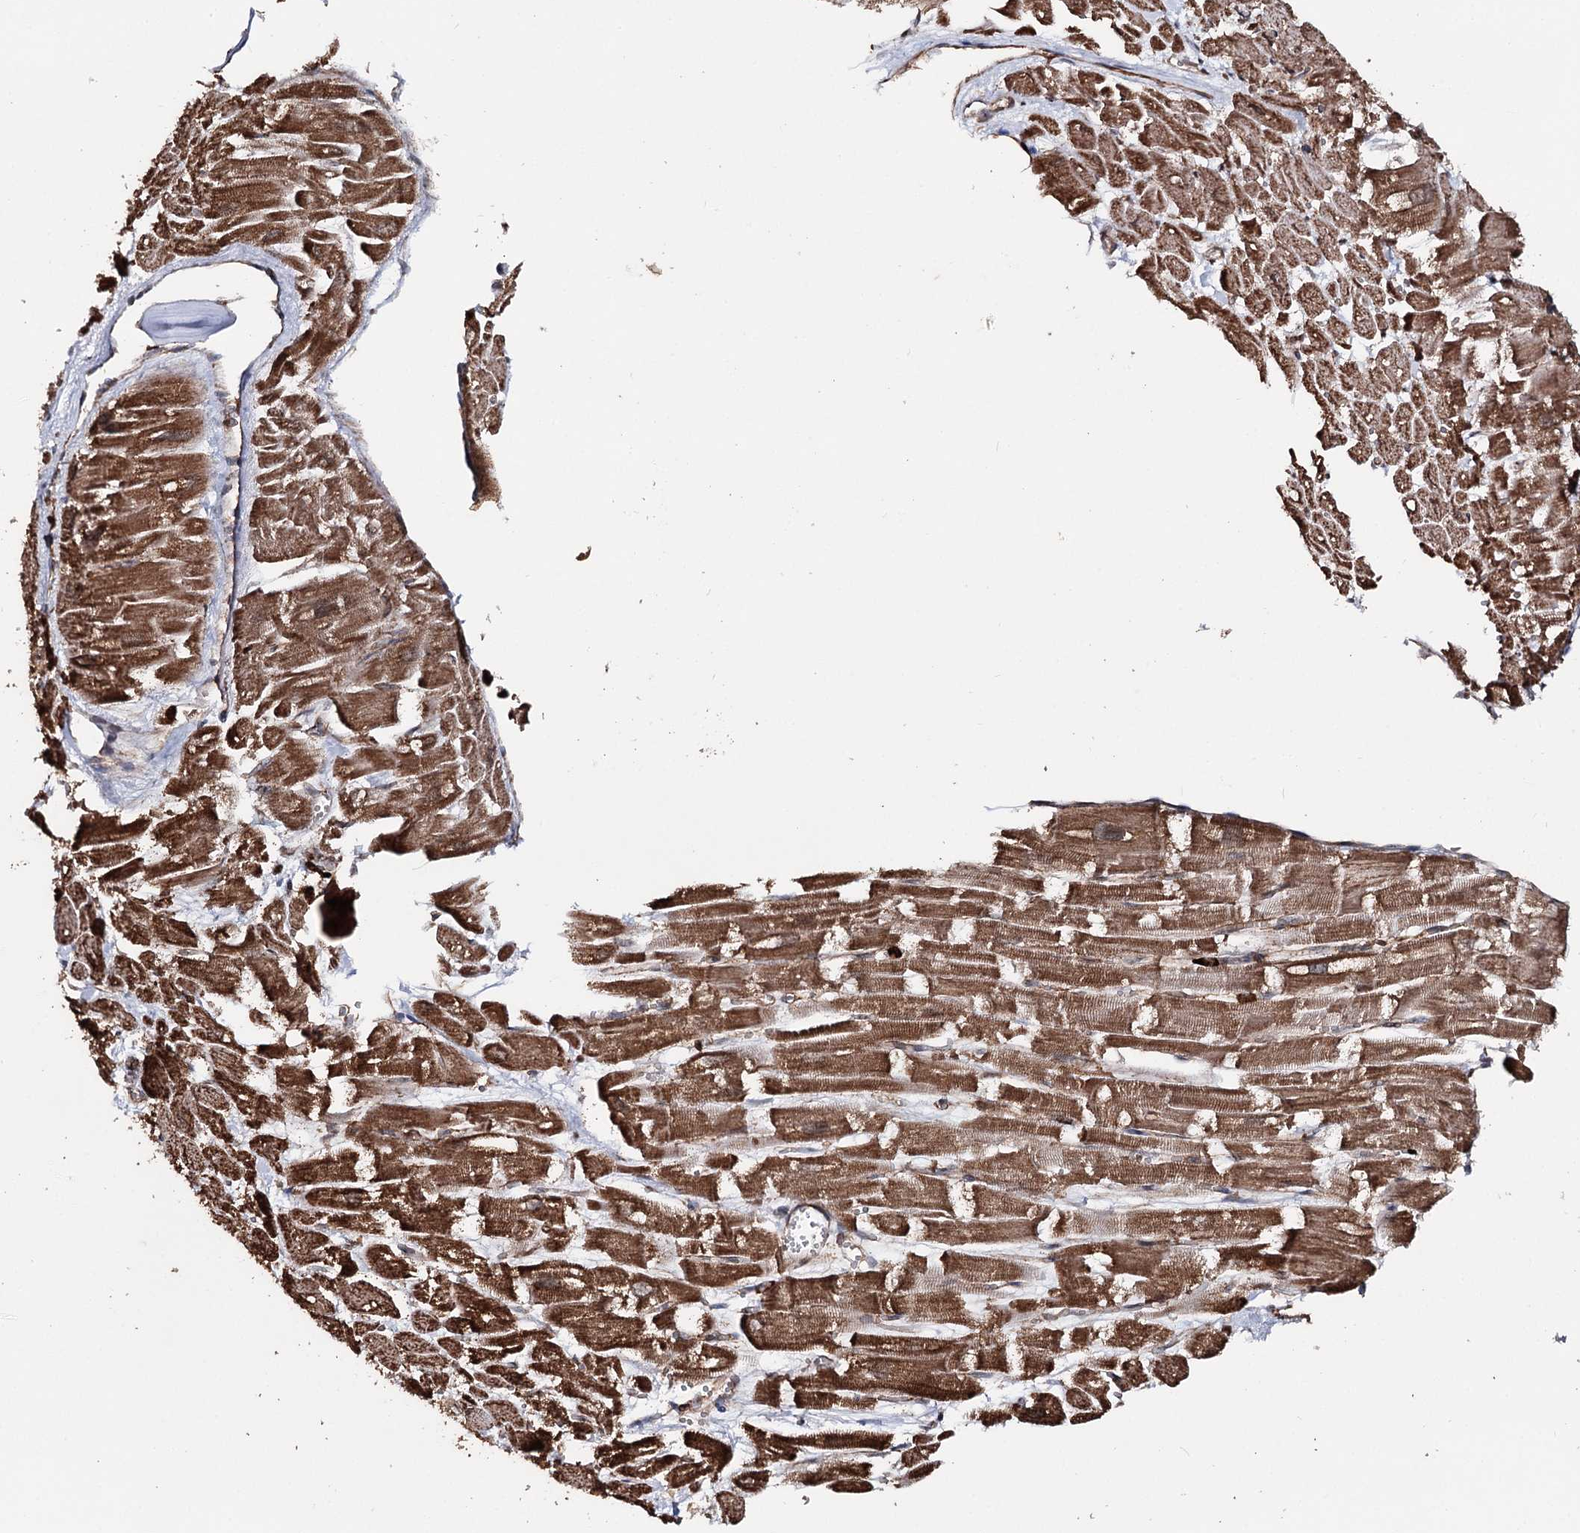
{"staining": {"intensity": "strong", "quantity": "25%-75%", "location": "cytoplasmic/membranous"}, "tissue": "heart muscle", "cell_type": "Cardiomyocytes", "image_type": "normal", "snomed": [{"axis": "morphology", "description": "Normal tissue, NOS"}, {"axis": "topography", "description": "Heart"}], "caption": "The micrograph displays staining of normal heart muscle, revealing strong cytoplasmic/membranous protein staining (brown color) within cardiomyocytes.", "gene": "FGFR1OP2", "patient": {"sex": "male", "age": 54}}